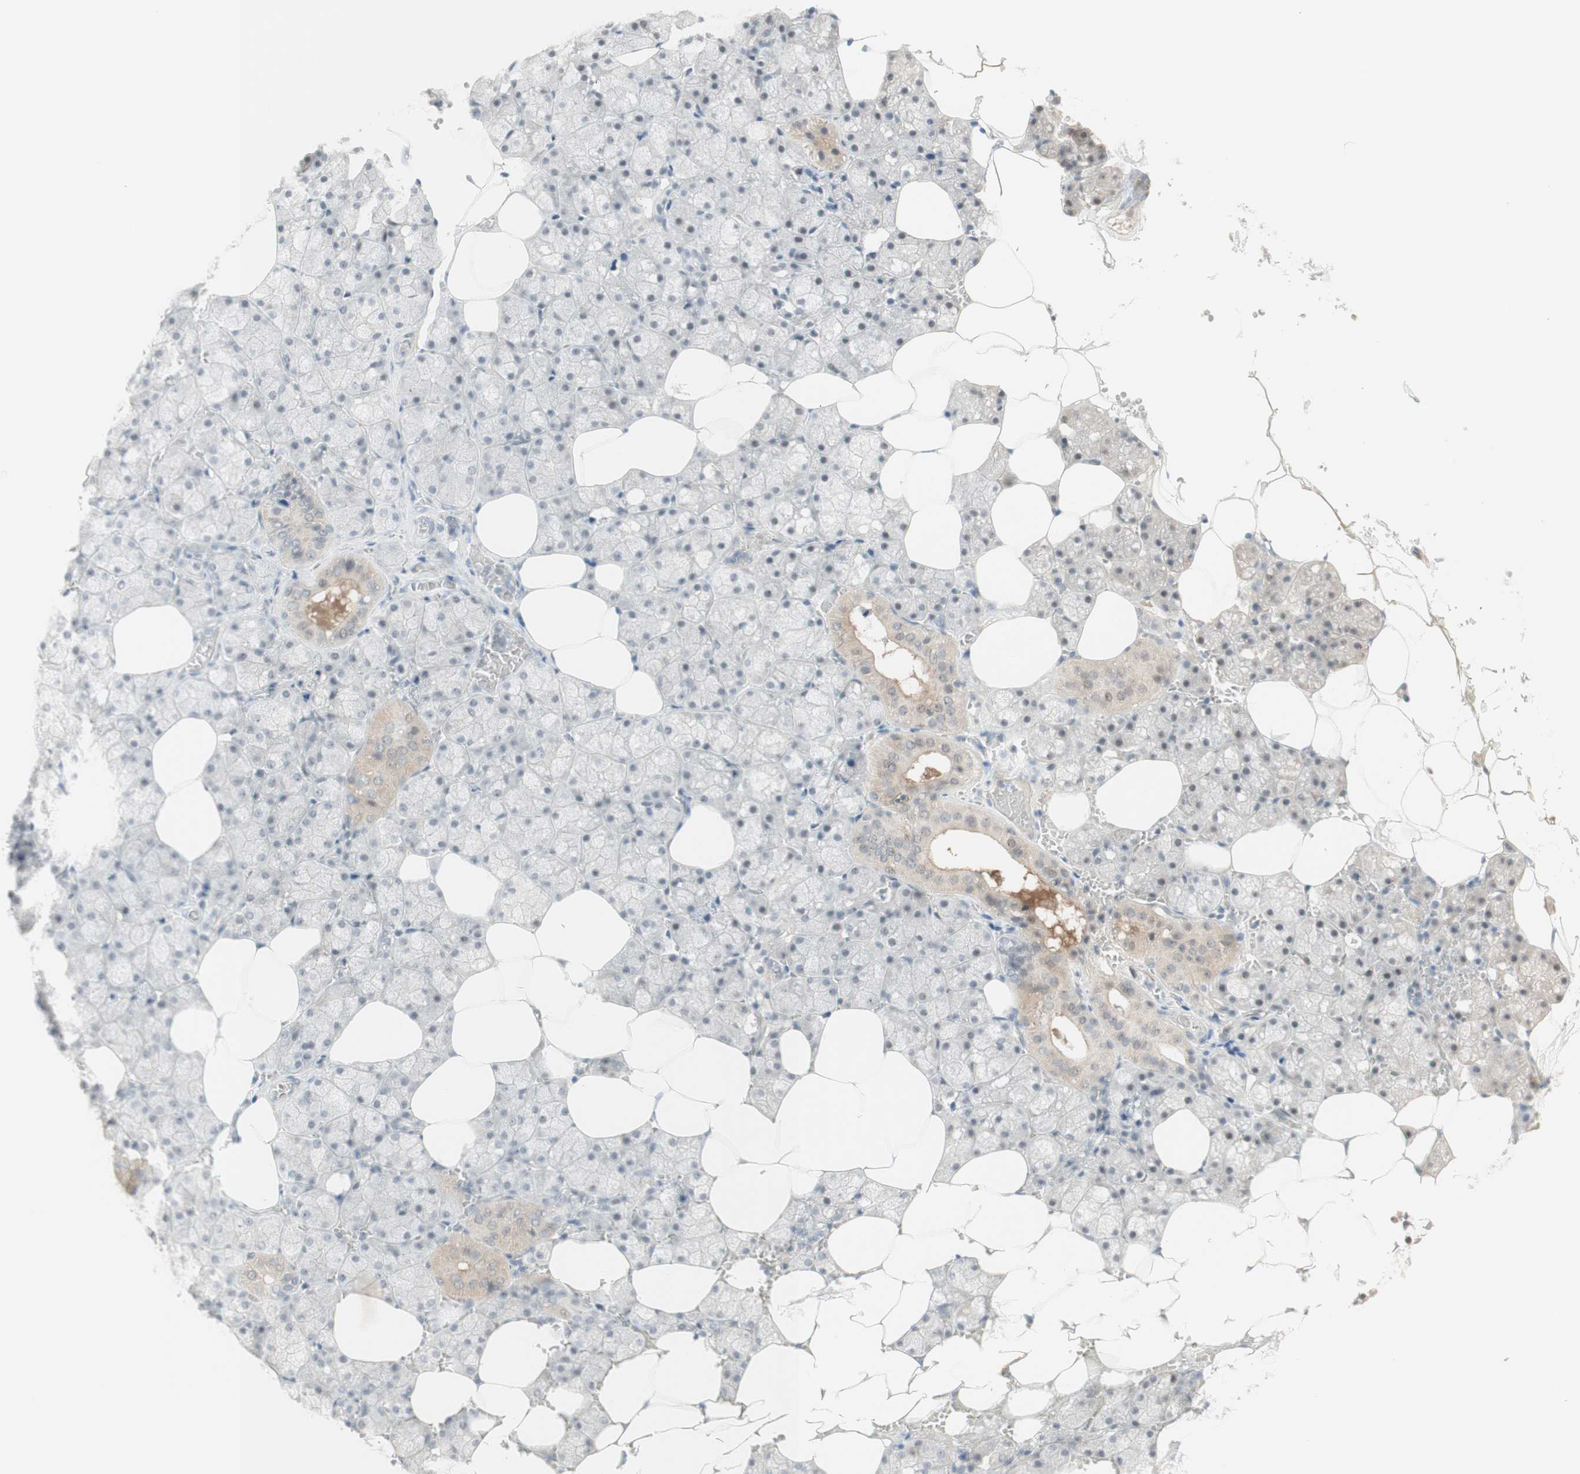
{"staining": {"intensity": "negative", "quantity": "none", "location": "none"}, "tissue": "salivary gland", "cell_type": "Glandular cells", "image_type": "normal", "snomed": [{"axis": "morphology", "description": "Normal tissue, NOS"}, {"axis": "topography", "description": "Salivary gland"}], "caption": "An IHC photomicrograph of normal salivary gland is shown. There is no staining in glandular cells of salivary gland. (DAB immunohistochemistry visualized using brightfield microscopy, high magnification).", "gene": "PLCD4", "patient": {"sex": "male", "age": 62}}